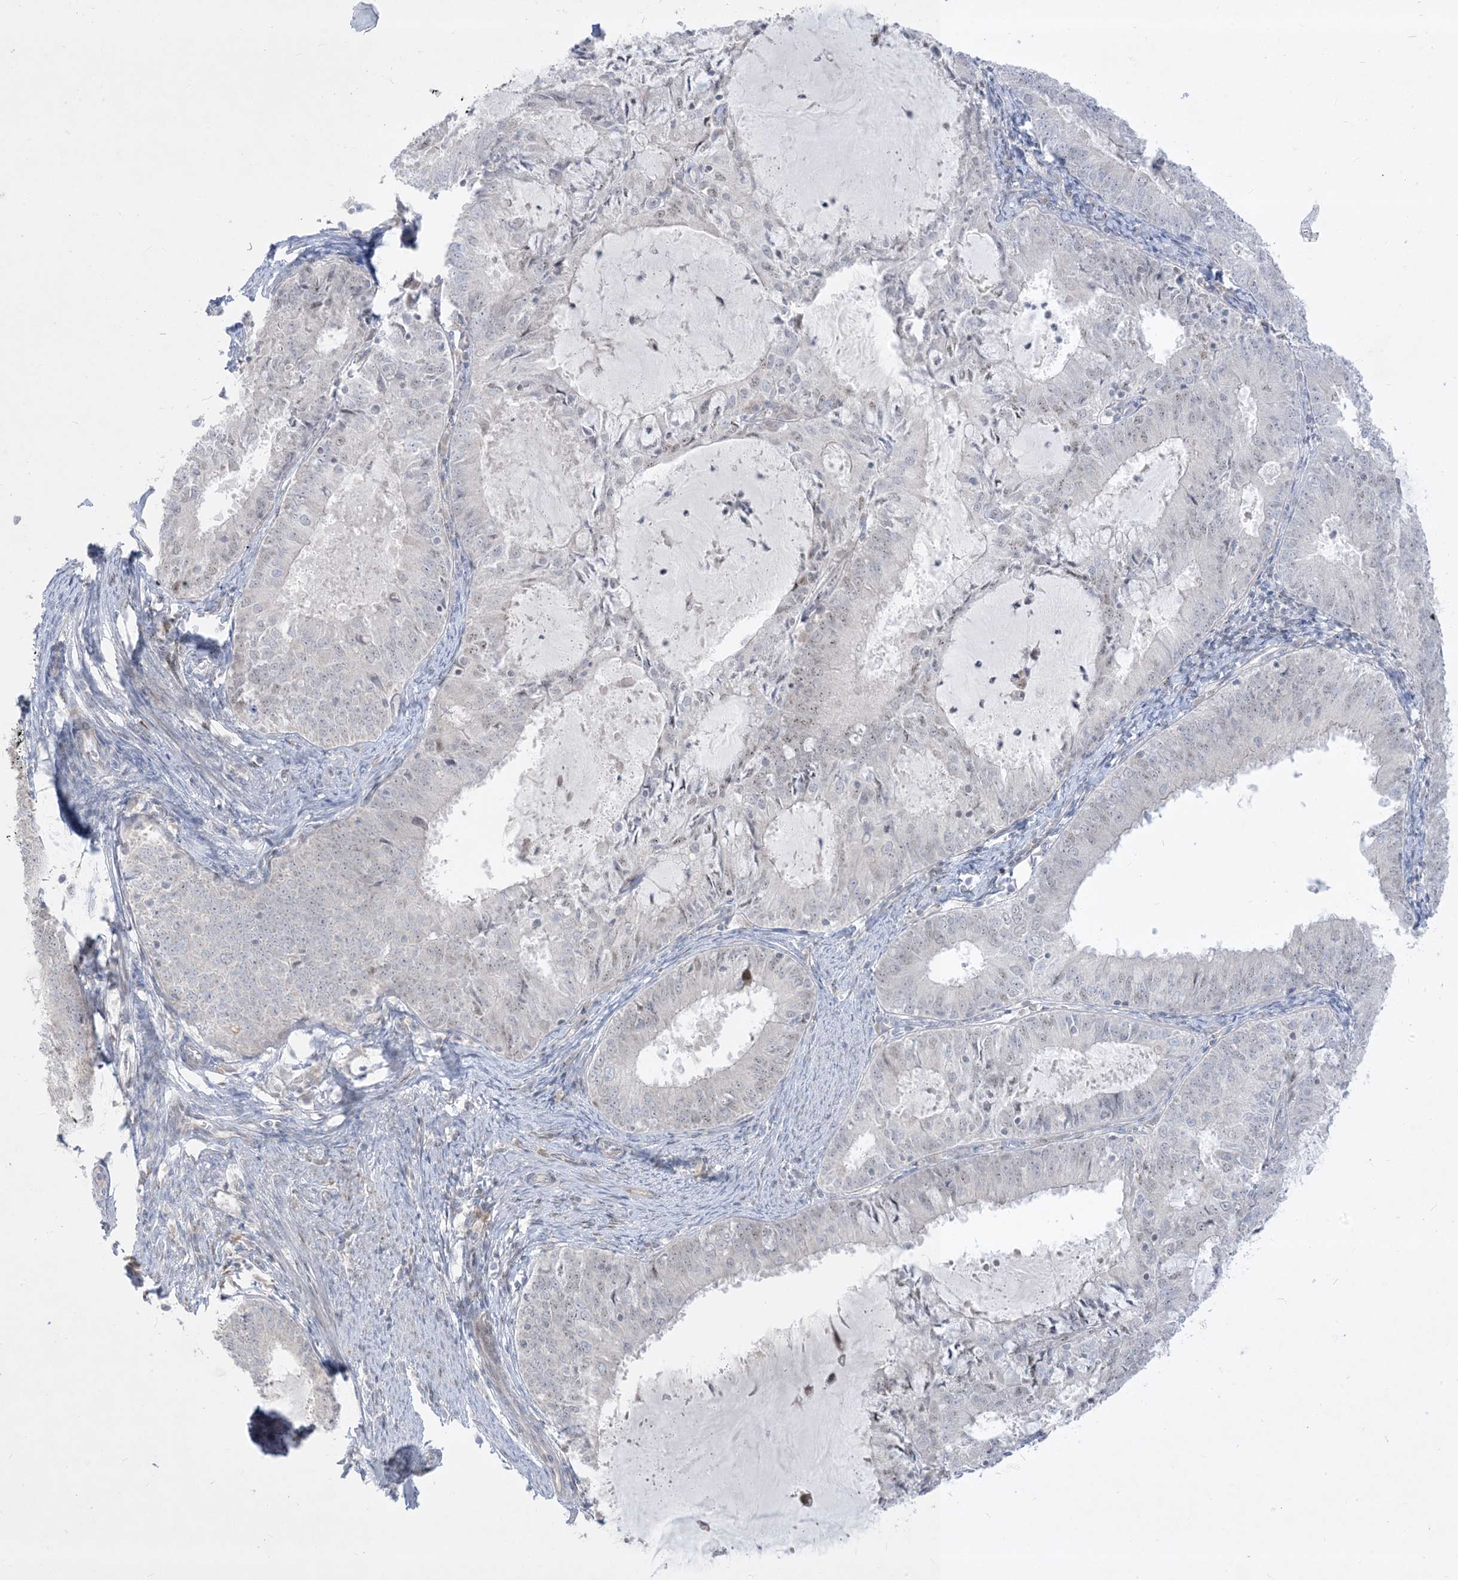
{"staining": {"intensity": "negative", "quantity": "none", "location": "none"}, "tissue": "endometrial cancer", "cell_type": "Tumor cells", "image_type": "cancer", "snomed": [{"axis": "morphology", "description": "Adenocarcinoma, NOS"}, {"axis": "topography", "description": "Endometrium"}], "caption": "This histopathology image is of endometrial cancer (adenocarcinoma) stained with IHC to label a protein in brown with the nuclei are counter-stained blue. There is no expression in tumor cells.", "gene": "BHLHE40", "patient": {"sex": "female", "age": 57}}